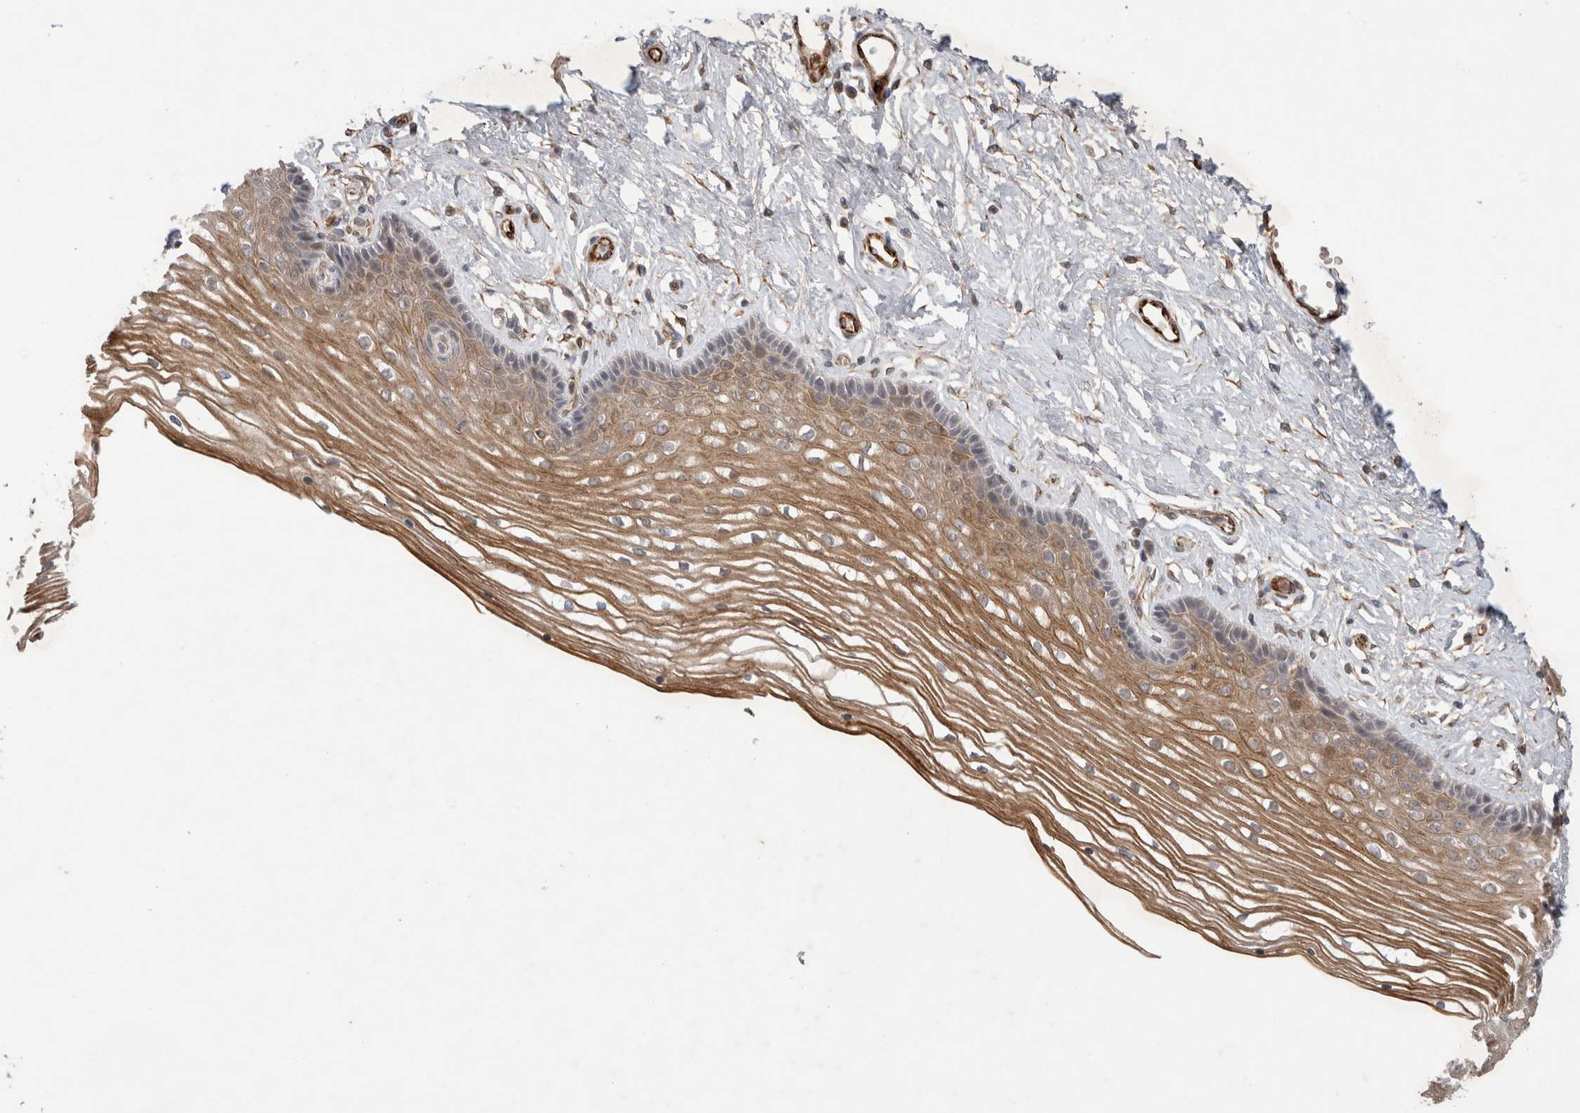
{"staining": {"intensity": "moderate", "quantity": "25%-75%", "location": "cytoplasmic/membranous"}, "tissue": "vagina", "cell_type": "Squamous epithelial cells", "image_type": "normal", "snomed": [{"axis": "morphology", "description": "Normal tissue, NOS"}, {"axis": "topography", "description": "Vagina"}], "caption": "This micrograph demonstrates immunohistochemistry (IHC) staining of normal human vagina, with medium moderate cytoplasmic/membranous positivity in approximately 25%-75% of squamous epithelial cells.", "gene": "NMU", "patient": {"sex": "female", "age": 46}}